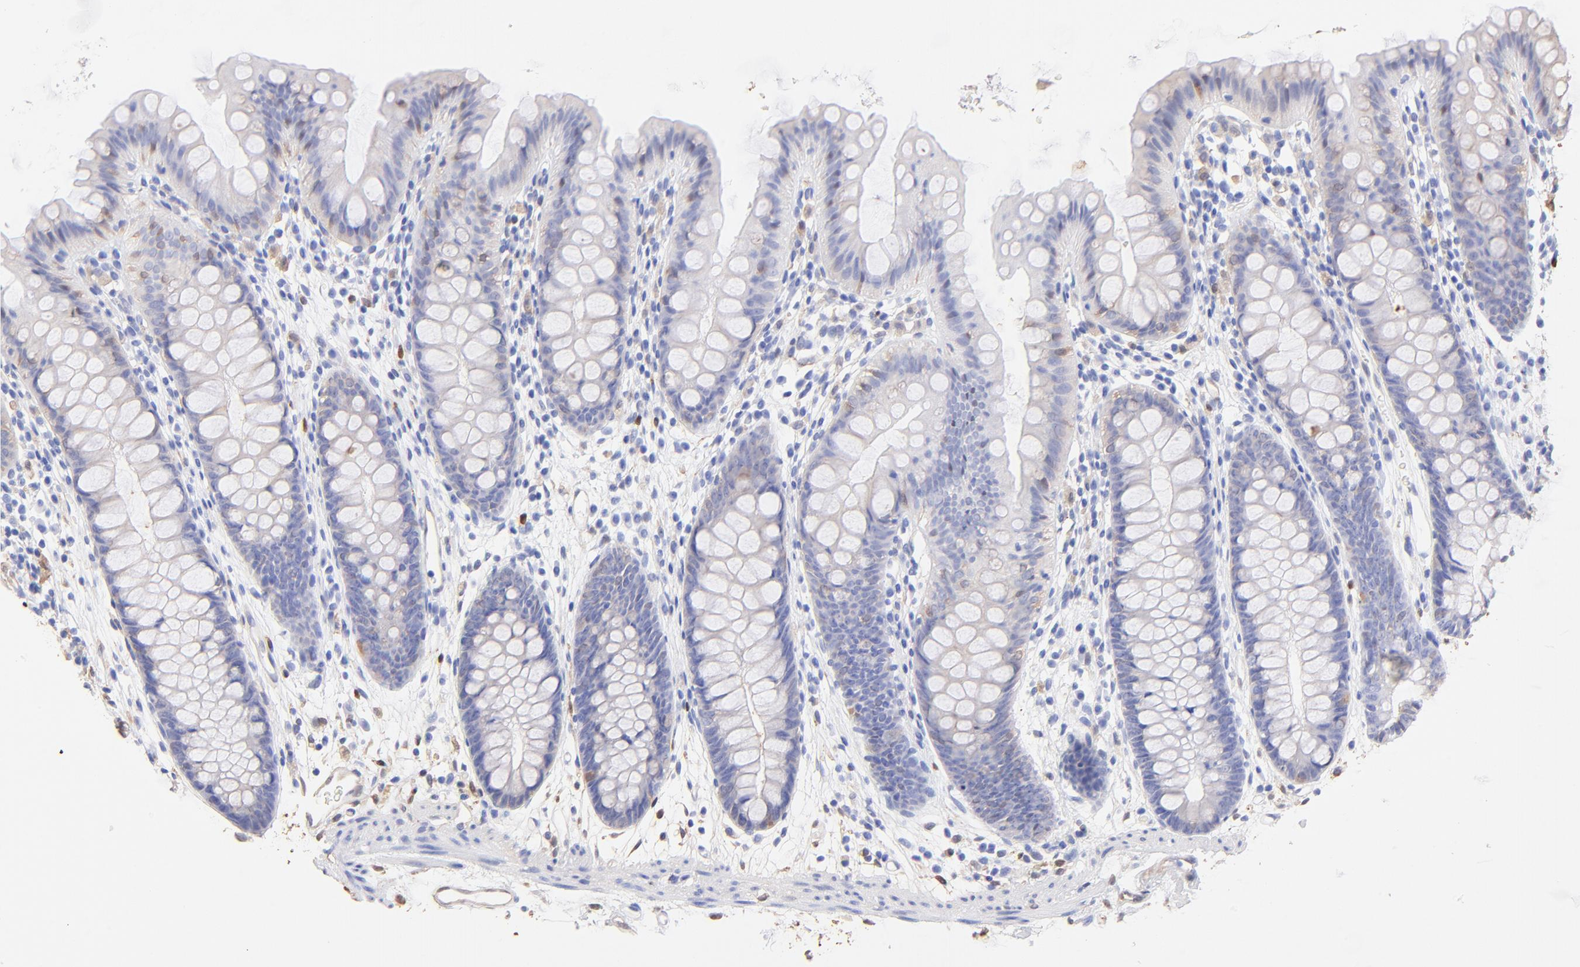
{"staining": {"intensity": "negative", "quantity": "none", "location": "none"}, "tissue": "colon", "cell_type": "Endothelial cells", "image_type": "normal", "snomed": [{"axis": "morphology", "description": "Normal tissue, NOS"}, {"axis": "topography", "description": "Smooth muscle"}, {"axis": "topography", "description": "Colon"}], "caption": "An IHC image of normal colon is shown. There is no staining in endothelial cells of colon. The staining was performed using DAB to visualize the protein expression in brown, while the nuclei were stained in blue with hematoxylin (Magnification: 20x).", "gene": "ALDH1A1", "patient": {"sex": "male", "age": 67}}